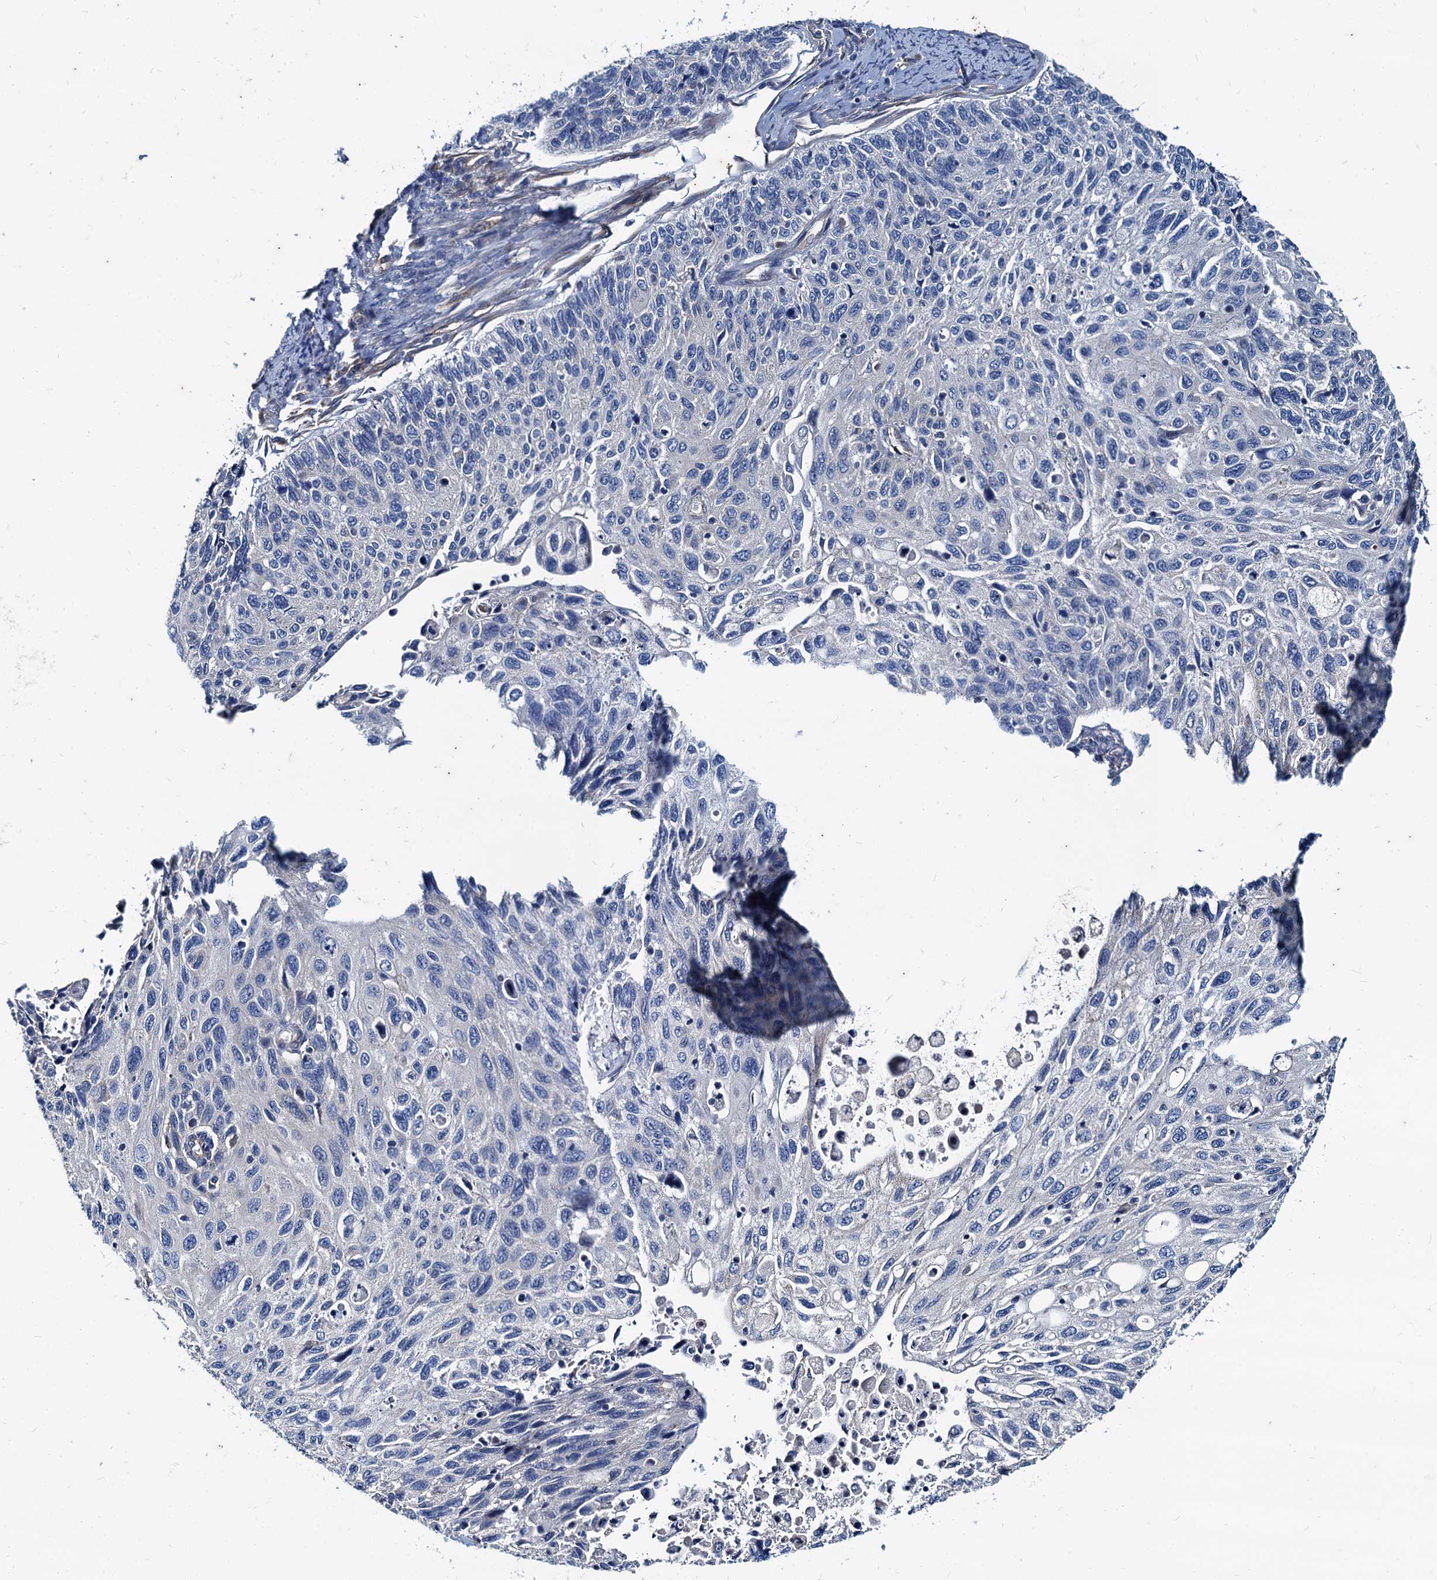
{"staining": {"intensity": "negative", "quantity": "none", "location": "none"}, "tissue": "cervical cancer", "cell_type": "Tumor cells", "image_type": "cancer", "snomed": [{"axis": "morphology", "description": "Squamous cell carcinoma, NOS"}, {"axis": "topography", "description": "Cervix"}], "caption": "Protein analysis of squamous cell carcinoma (cervical) demonstrates no significant staining in tumor cells. (DAB (3,3'-diaminobenzidine) immunohistochemistry visualized using brightfield microscopy, high magnification).", "gene": "NGRN", "patient": {"sex": "female", "age": 70}}